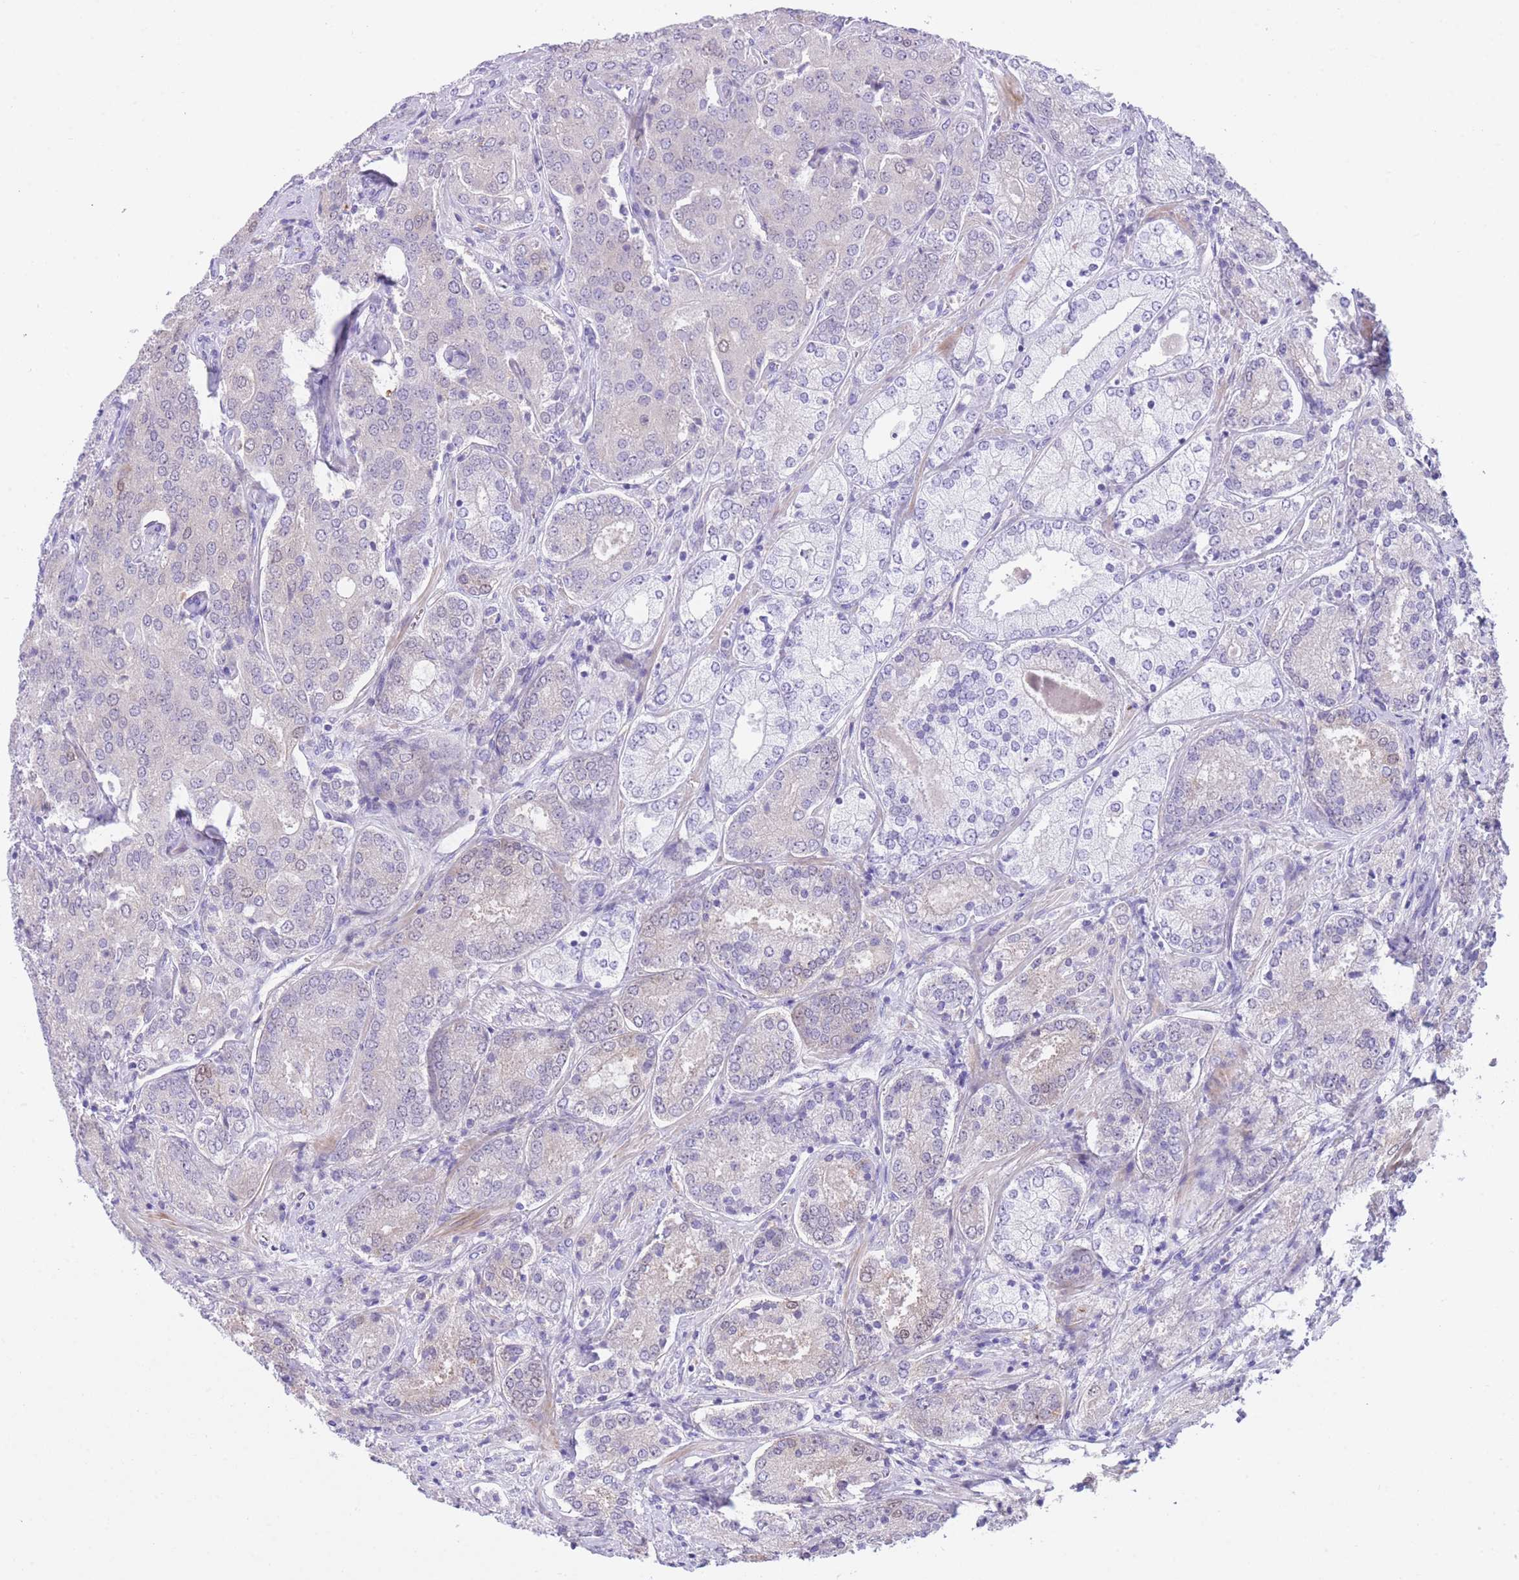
{"staining": {"intensity": "negative", "quantity": "none", "location": "none"}, "tissue": "prostate cancer", "cell_type": "Tumor cells", "image_type": "cancer", "snomed": [{"axis": "morphology", "description": "Adenocarcinoma, High grade"}, {"axis": "topography", "description": "Prostate"}], "caption": "Protein analysis of adenocarcinoma (high-grade) (prostate) shows no significant positivity in tumor cells. The staining was performed using DAB (3,3'-diaminobenzidine) to visualize the protein expression in brown, while the nuclei were stained in blue with hematoxylin (Magnification: 20x).", "gene": "QTRT1", "patient": {"sex": "male", "age": 63}}